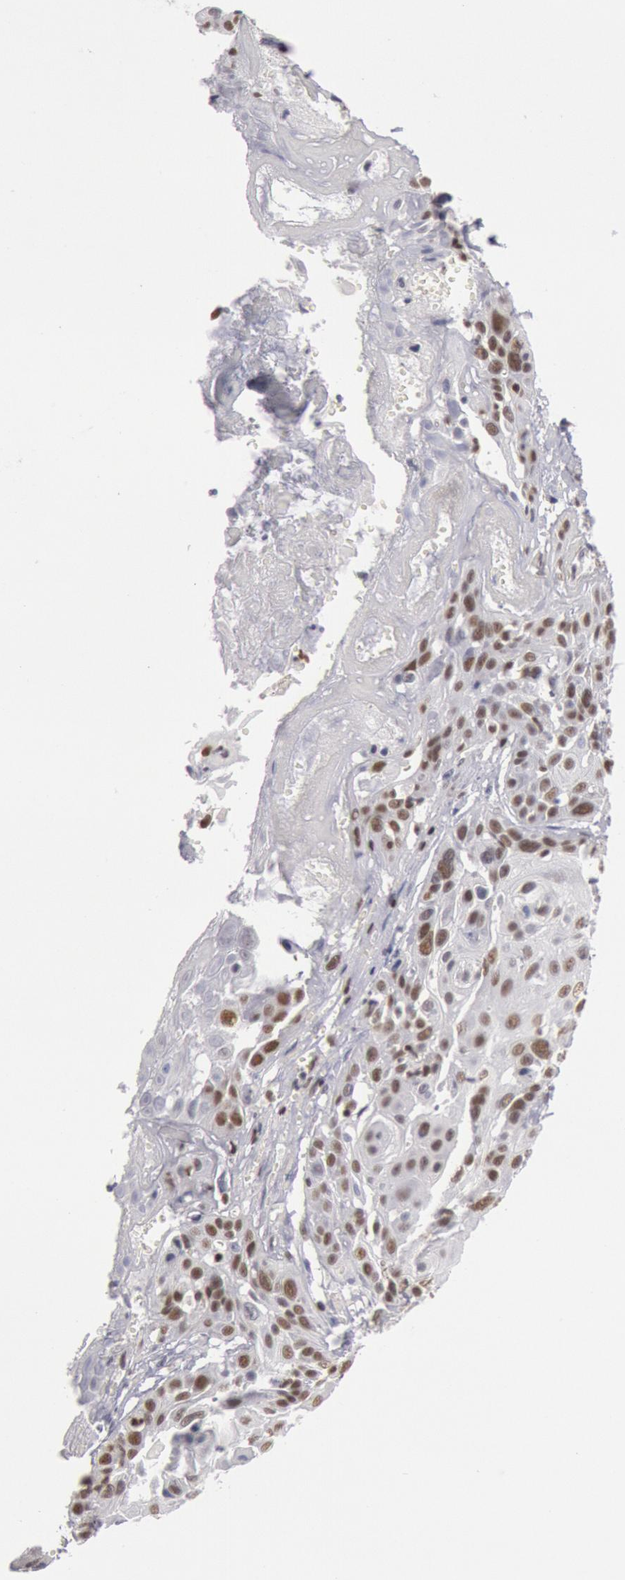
{"staining": {"intensity": "strong", "quantity": ">75%", "location": "nuclear"}, "tissue": "cervical cancer", "cell_type": "Tumor cells", "image_type": "cancer", "snomed": [{"axis": "morphology", "description": "Squamous cell carcinoma, NOS"}, {"axis": "topography", "description": "Cervix"}], "caption": "Cervical cancer (squamous cell carcinoma) stained with a brown dye reveals strong nuclear positive expression in approximately >75% of tumor cells.", "gene": "ESS2", "patient": {"sex": "female", "age": 57}}